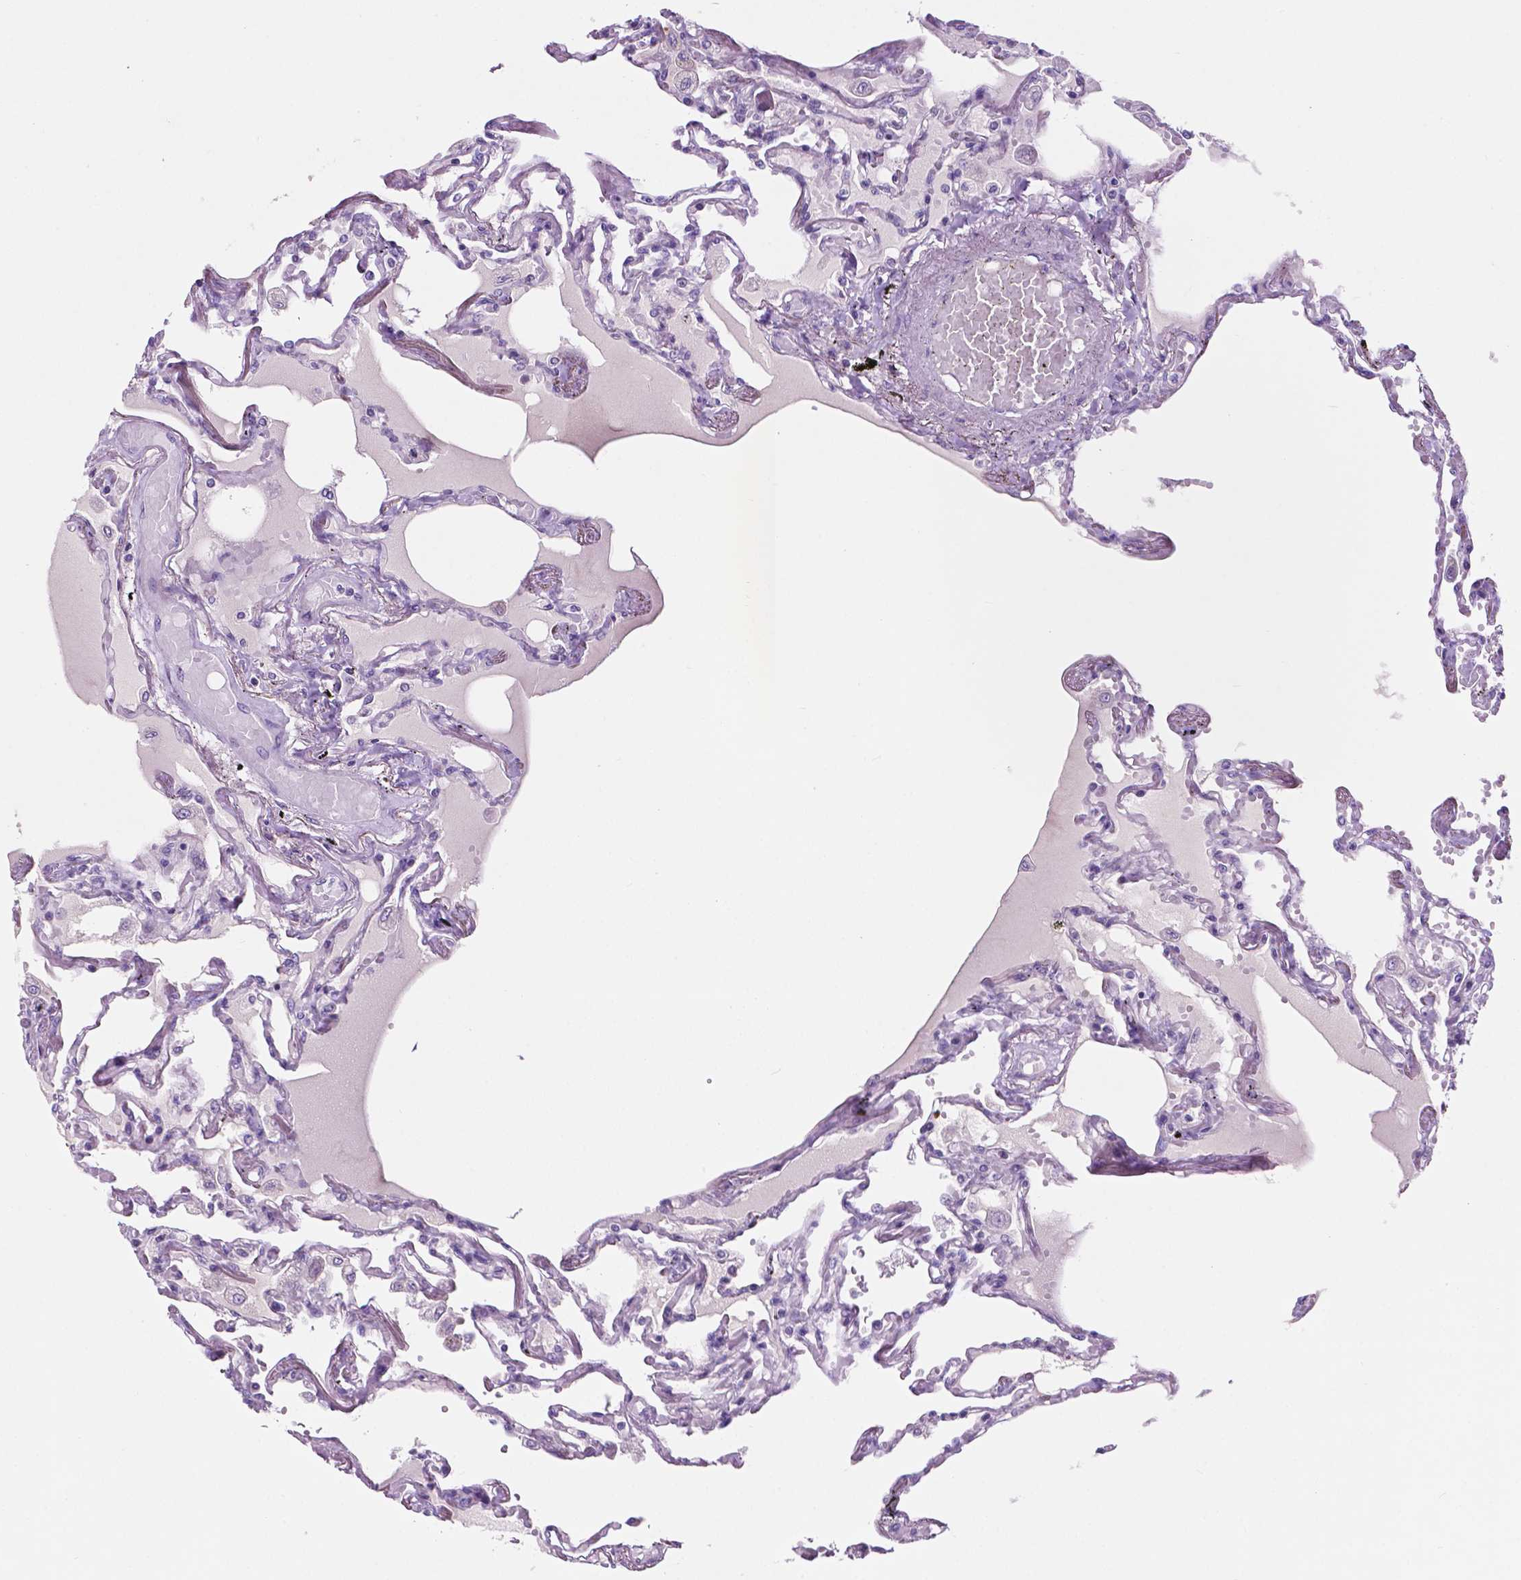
{"staining": {"intensity": "weak", "quantity": "<25%", "location": "nuclear"}, "tissue": "lung", "cell_type": "Alveolar cells", "image_type": "normal", "snomed": [{"axis": "morphology", "description": "Normal tissue, NOS"}, {"axis": "morphology", "description": "Adenocarcinoma, NOS"}, {"axis": "topography", "description": "Cartilage tissue"}, {"axis": "topography", "description": "Lung"}], "caption": "DAB (3,3'-diaminobenzidine) immunohistochemical staining of unremarkable lung displays no significant staining in alveolar cells. (Stains: DAB (3,3'-diaminobenzidine) immunohistochemistry (IHC) with hematoxylin counter stain, Microscopy: brightfield microscopy at high magnification).", "gene": "FAM50B", "patient": {"sex": "female", "age": 67}}